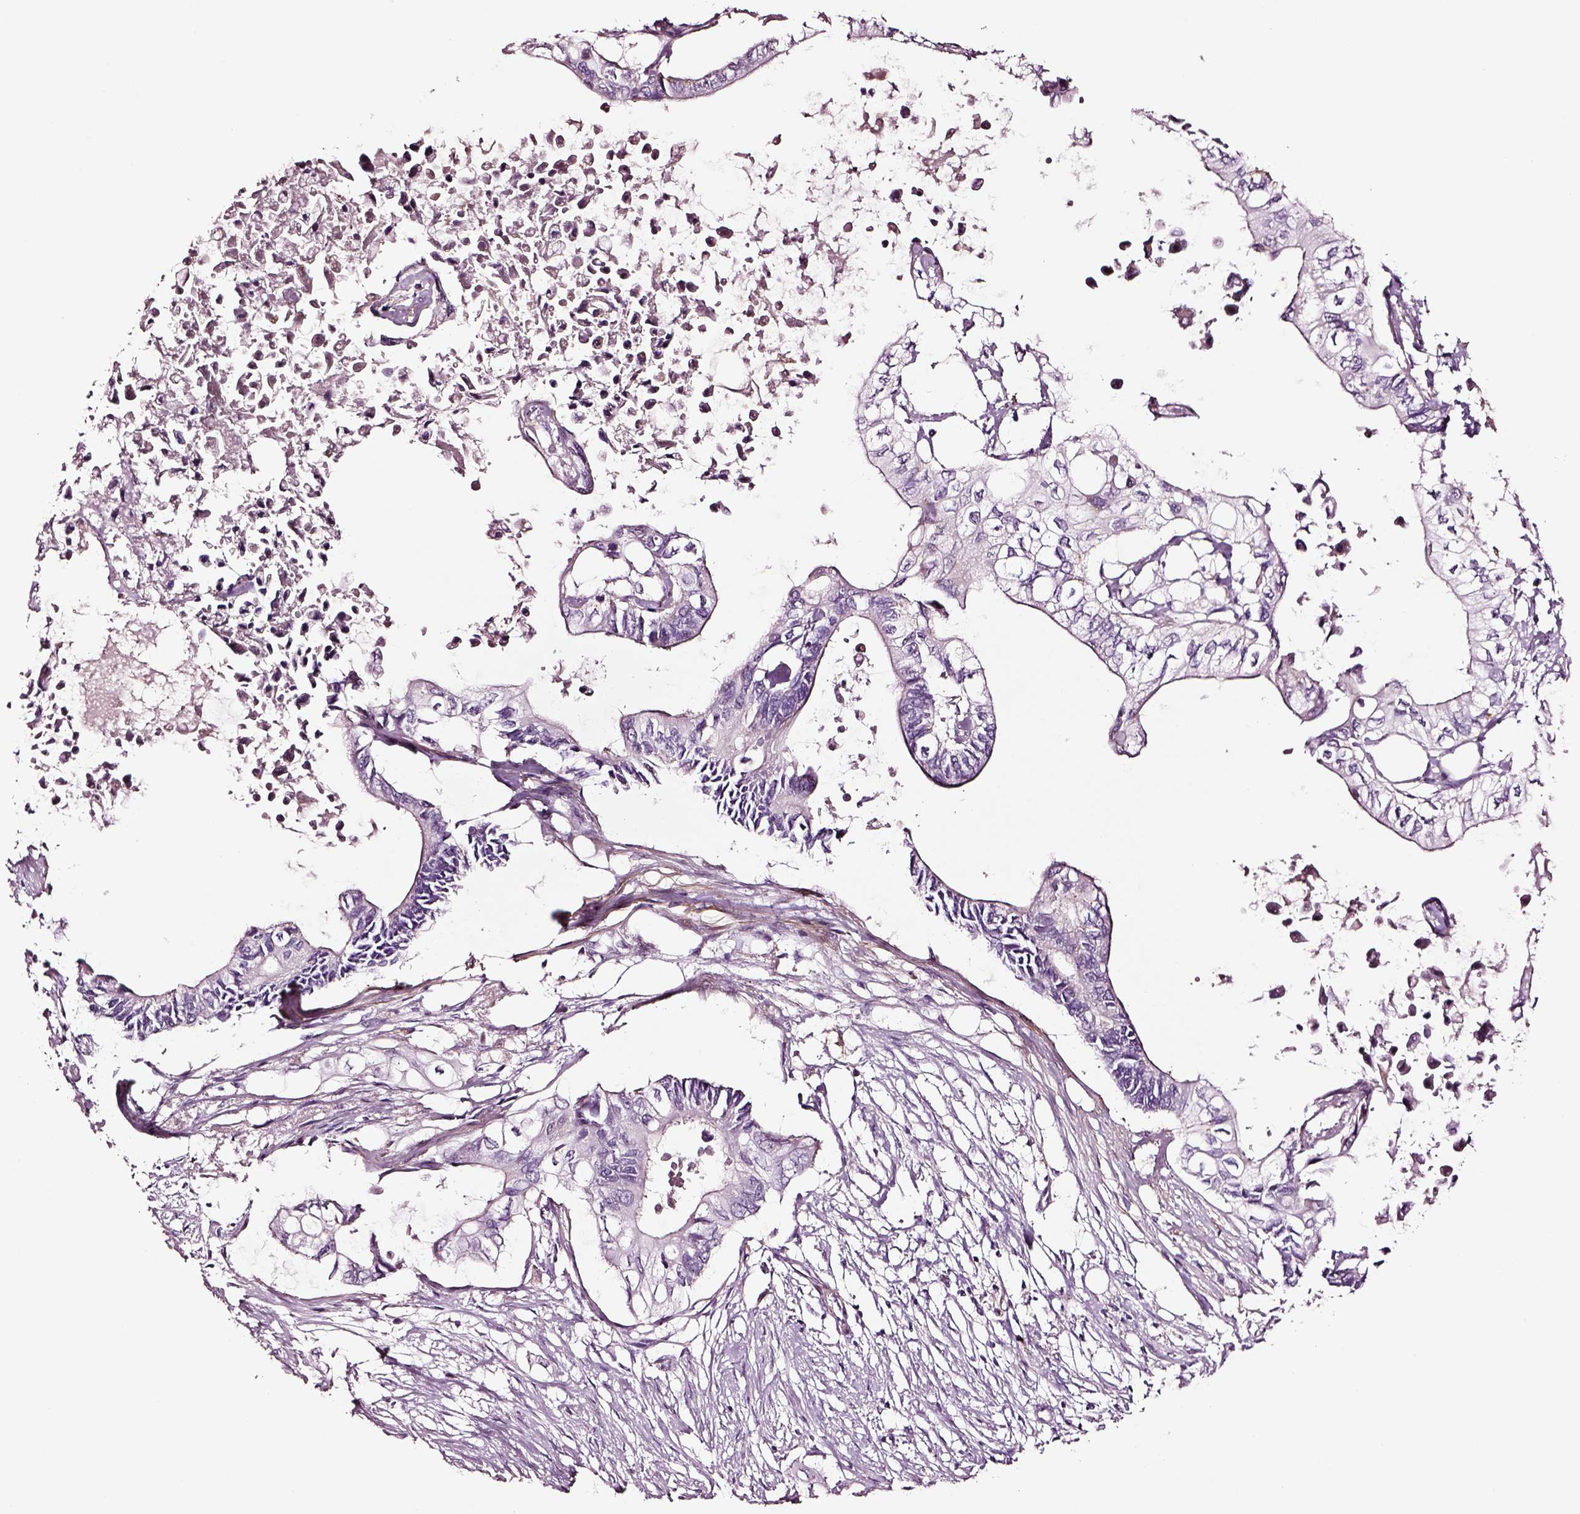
{"staining": {"intensity": "negative", "quantity": "none", "location": "none"}, "tissue": "pancreatic cancer", "cell_type": "Tumor cells", "image_type": "cancer", "snomed": [{"axis": "morphology", "description": "Adenocarcinoma, NOS"}, {"axis": "topography", "description": "Pancreas"}], "caption": "A histopathology image of pancreatic cancer (adenocarcinoma) stained for a protein displays no brown staining in tumor cells.", "gene": "SOX10", "patient": {"sex": "female", "age": 63}}